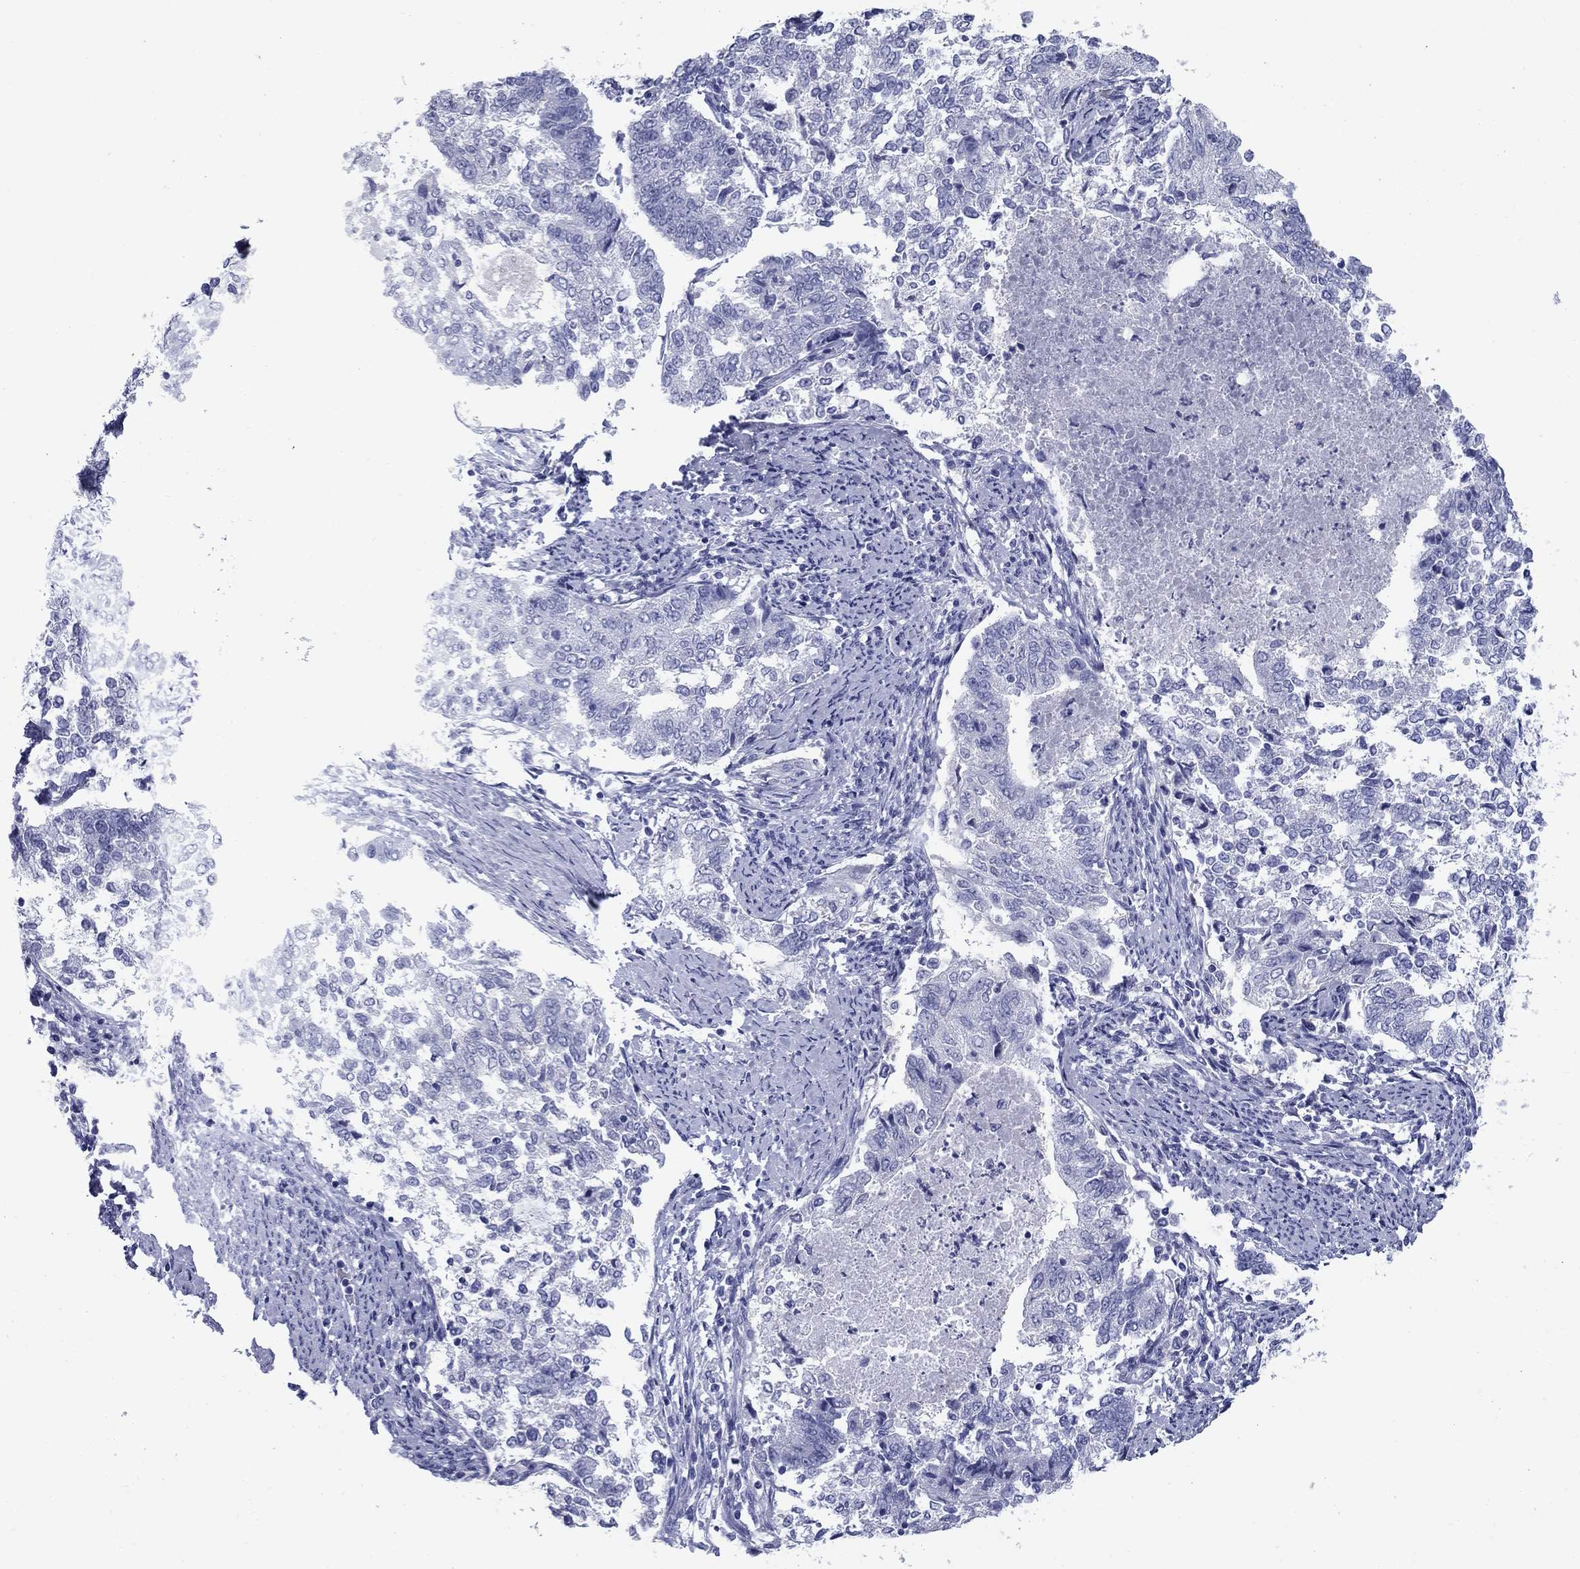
{"staining": {"intensity": "negative", "quantity": "none", "location": "none"}, "tissue": "endometrial cancer", "cell_type": "Tumor cells", "image_type": "cancer", "snomed": [{"axis": "morphology", "description": "Adenocarcinoma, NOS"}, {"axis": "topography", "description": "Endometrium"}], "caption": "Adenocarcinoma (endometrial) stained for a protein using immunohistochemistry (IHC) shows no positivity tumor cells.", "gene": "NPPA", "patient": {"sex": "female", "age": 65}}